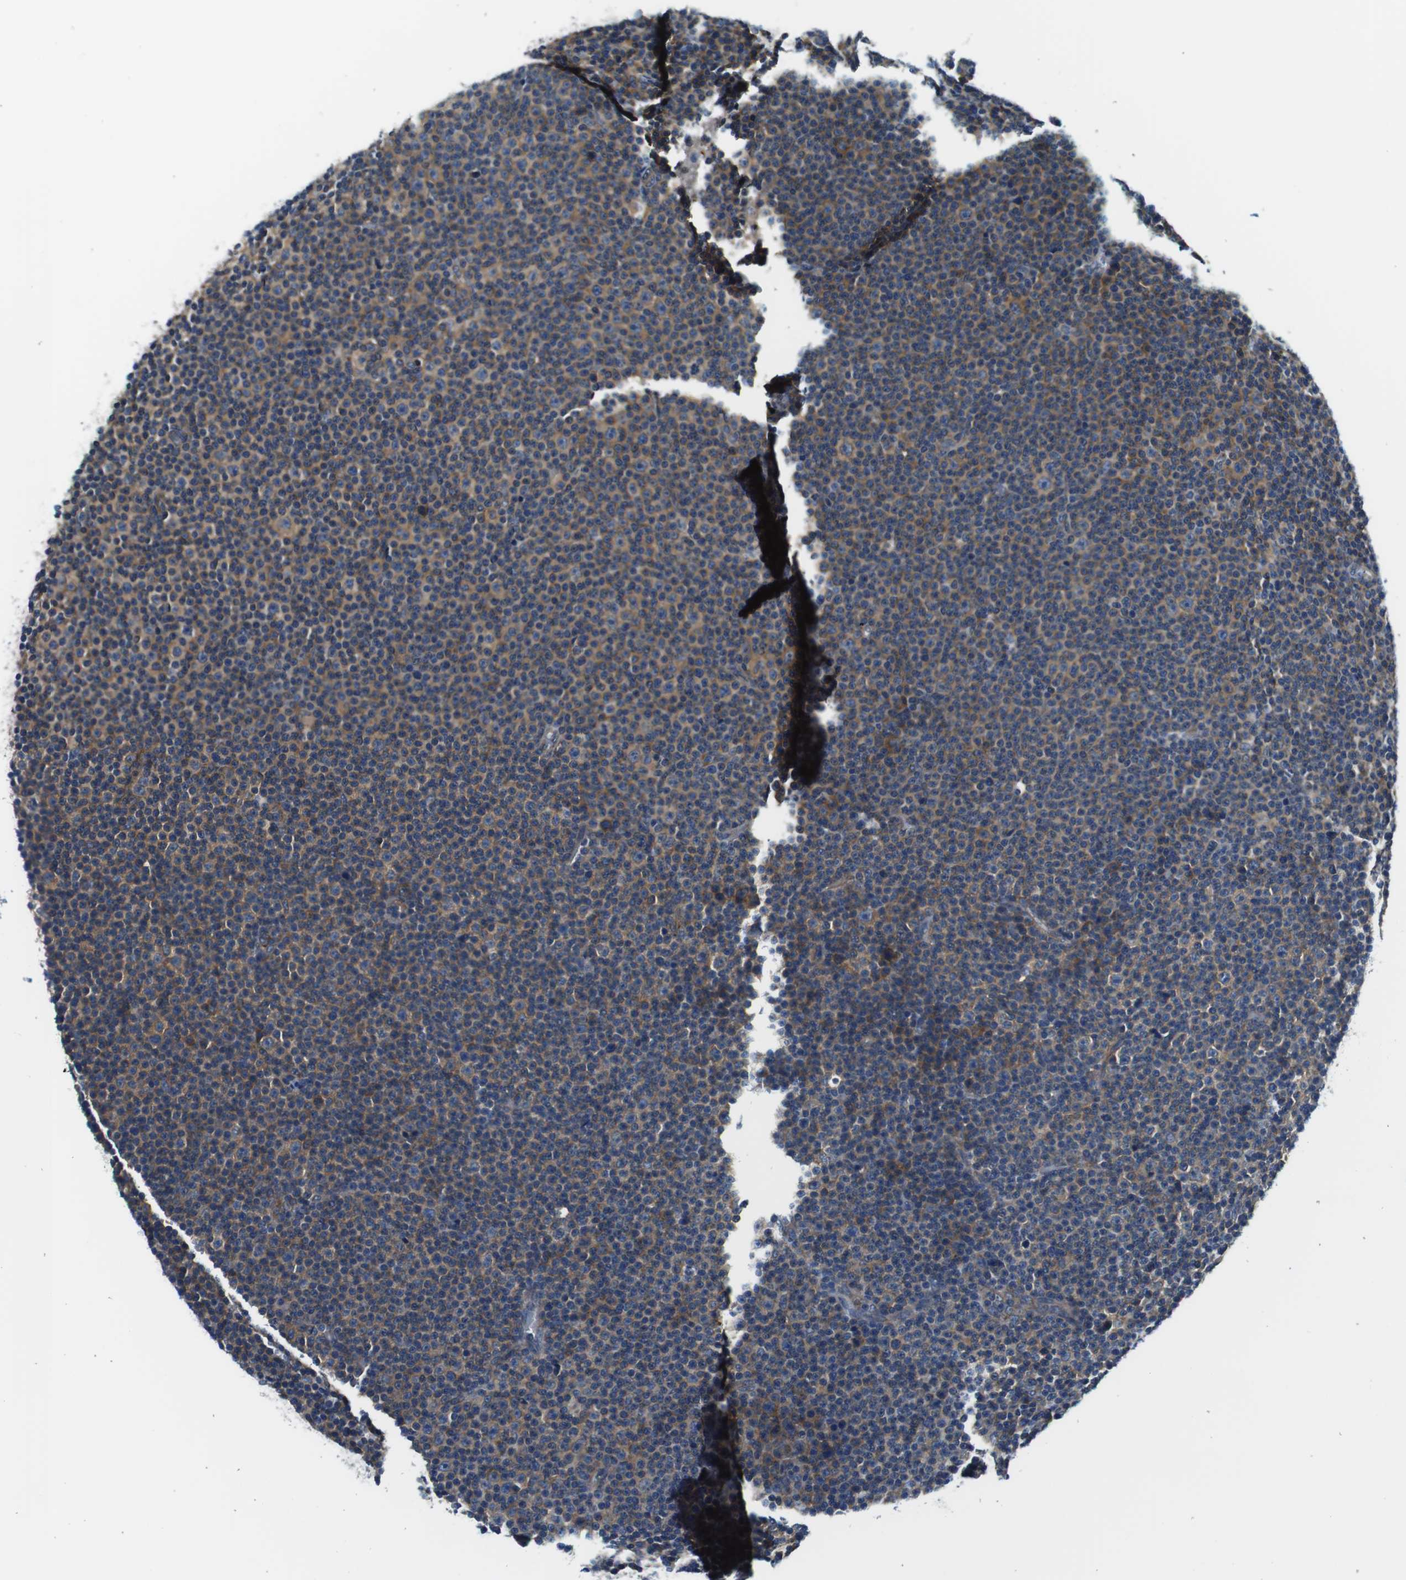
{"staining": {"intensity": "weak", "quantity": ">75%", "location": "cytoplasmic/membranous"}, "tissue": "lymphoma", "cell_type": "Tumor cells", "image_type": "cancer", "snomed": [{"axis": "morphology", "description": "Malignant lymphoma, non-Hodgkin's type, Low grade"}, {"axis": "topography", "description": "Lymph node"}], "caption": "This is a photomicrograph of immunohistochemistry staining of lymphoma, which shows weak expression in the cytoplasmic/membranous of tumor cells.", "gene": "EIF2B5", "patient": {"sex": "female", "age": 67}}